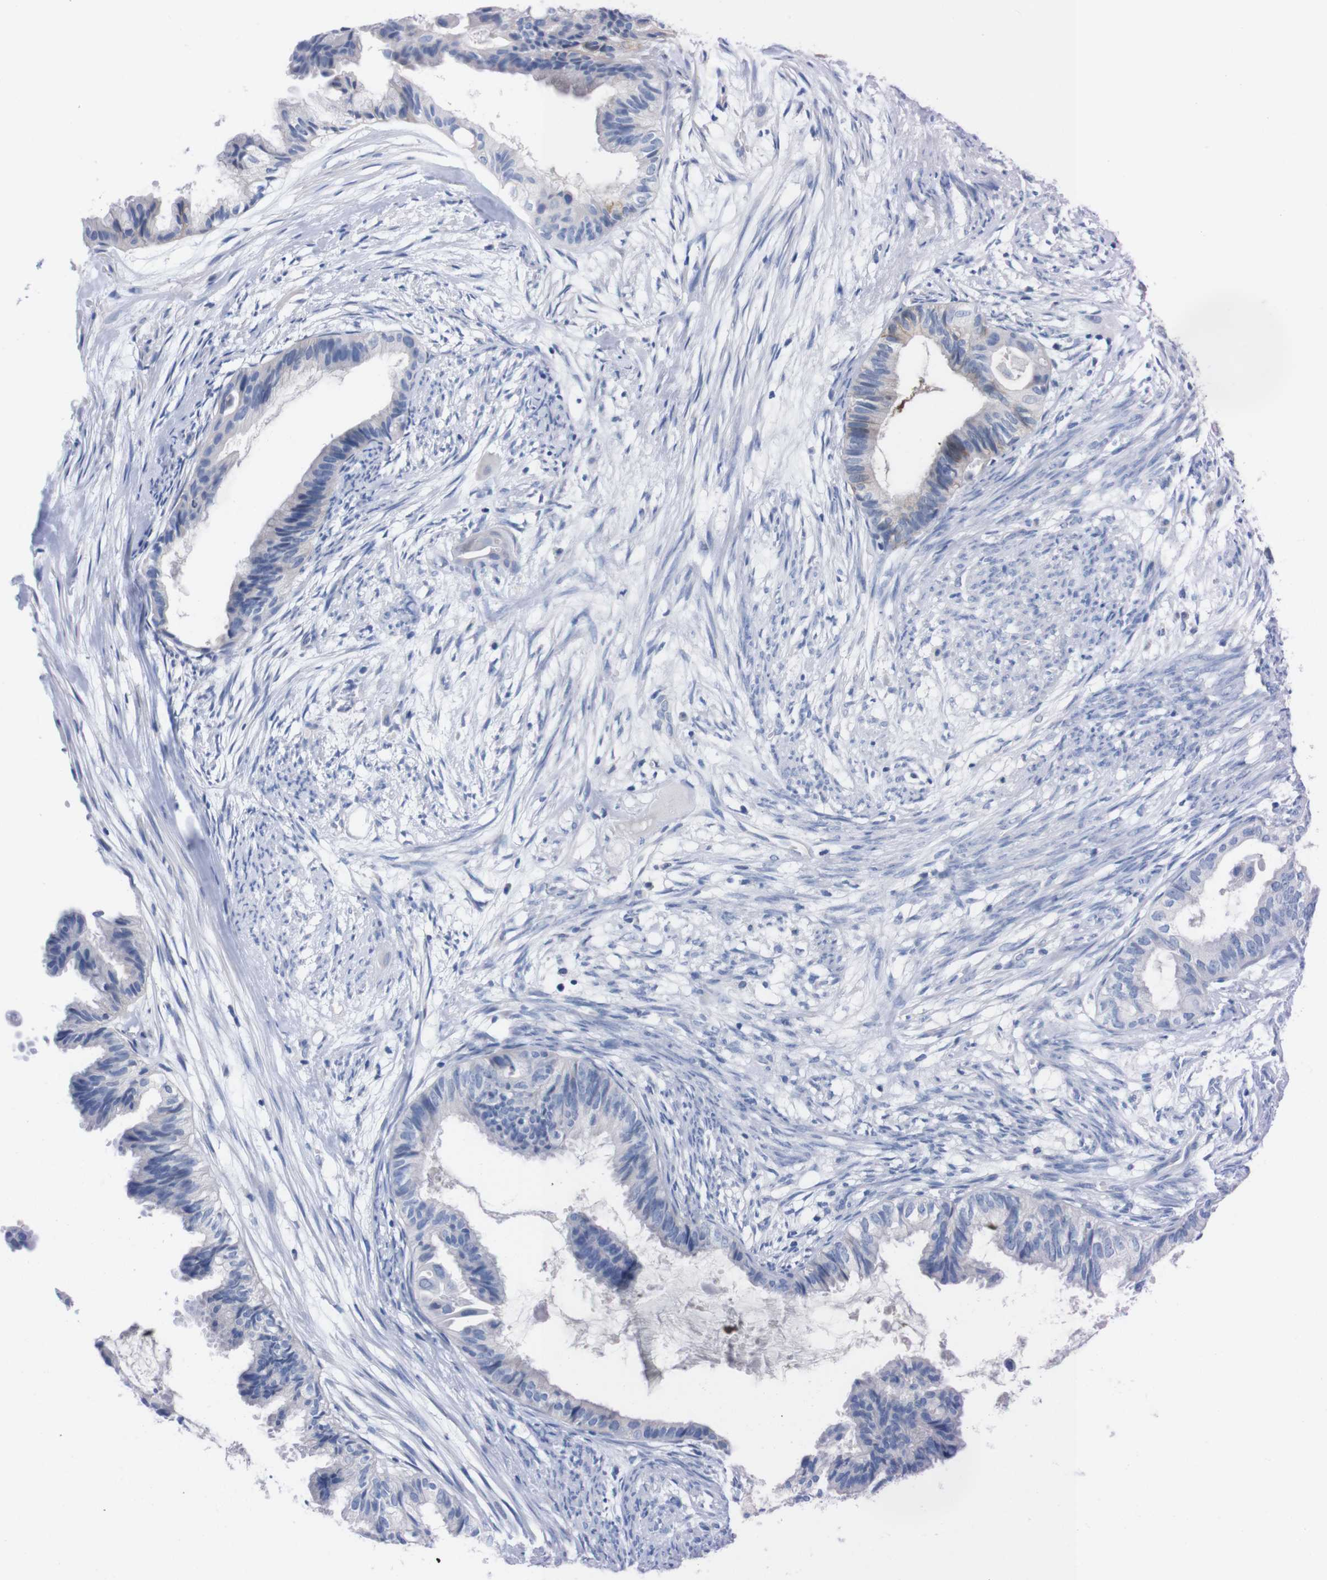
{"staining": {"intensity": "negative", "quantity": "none", "location": "none"}, "tissue": "cervical cancer", "cell_type": "Tumor cells", "image_type": "cancer", "snomed": [{"axis": "morphology", "description": "Normal tissue, NOS"}, {"axis": "morphology", "description": "Adenocarcinoma, NOS"}, {"axis": "topography", "description": "Cervix"}, {"axis": "topography", "description": "Endometrium"}], "caption": "Immunohistochemical staining of cervical adenocarcinoma reveals no significant staining in tumor cells.", "gene": "TMEM243", "patient": {"sex": "female", "age": 86}}